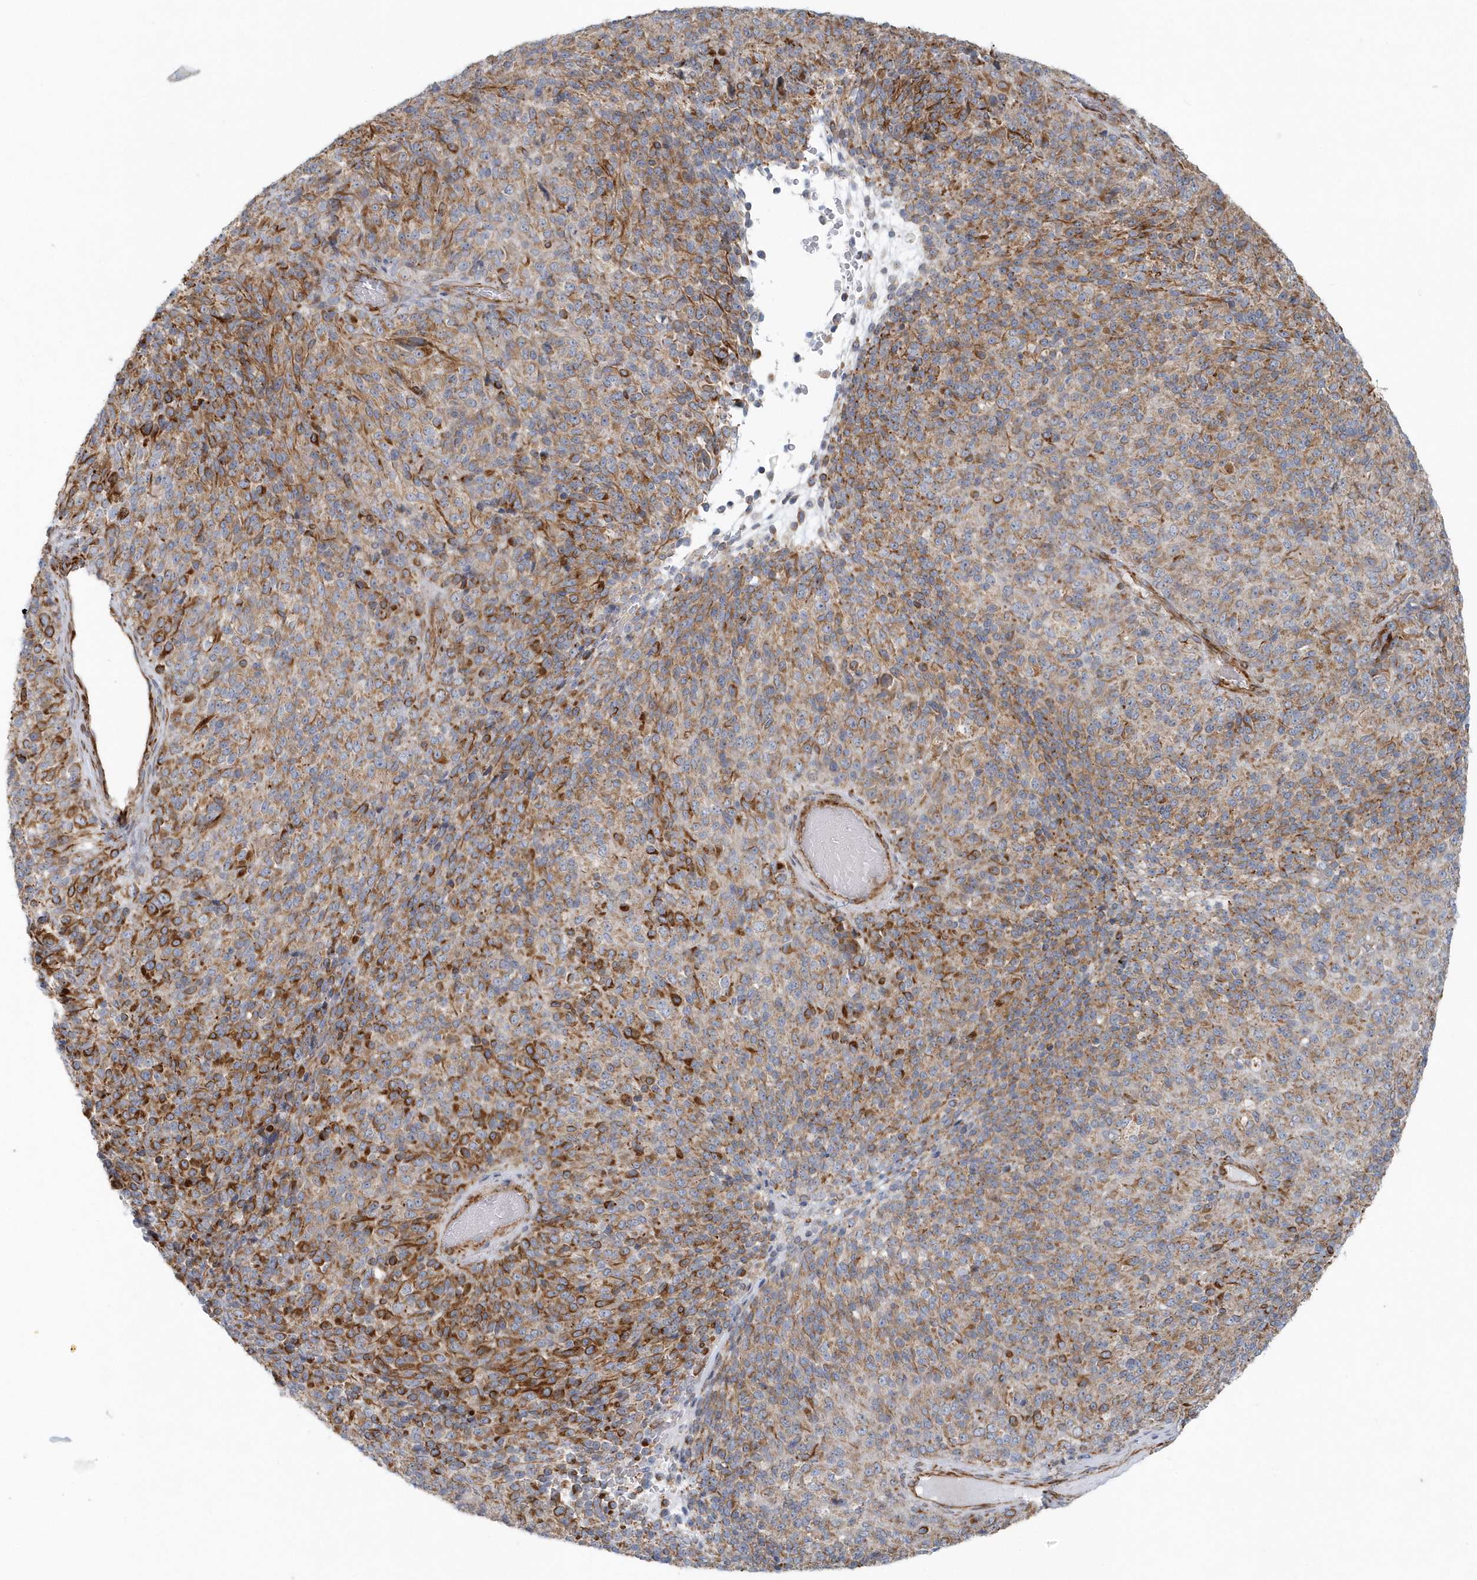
{"staining": {"intensity": "moderate", "quantity": ">75%", "location": "cytoplasmic/membranous"}, "tissue": "melanoma", "cell_type": "Tumor cells", "image_type": "cancer", "snomed": [{"axis": "morphology", "description": "Malignant melanoma, Metastatic site"}, {"axis": "topography", "description": "Brain"}], "caption": "Malignant melanoma (metastatic site) stained with DAB (3,3'-diaminobenzidine) immunohistochemistry demonstrates medium levels of moderate cytoplasmic/membranous staining in approximately >75% of tumor cells.", "gene": "GPR152", "patient": {"sex": "female", "age": 56}}